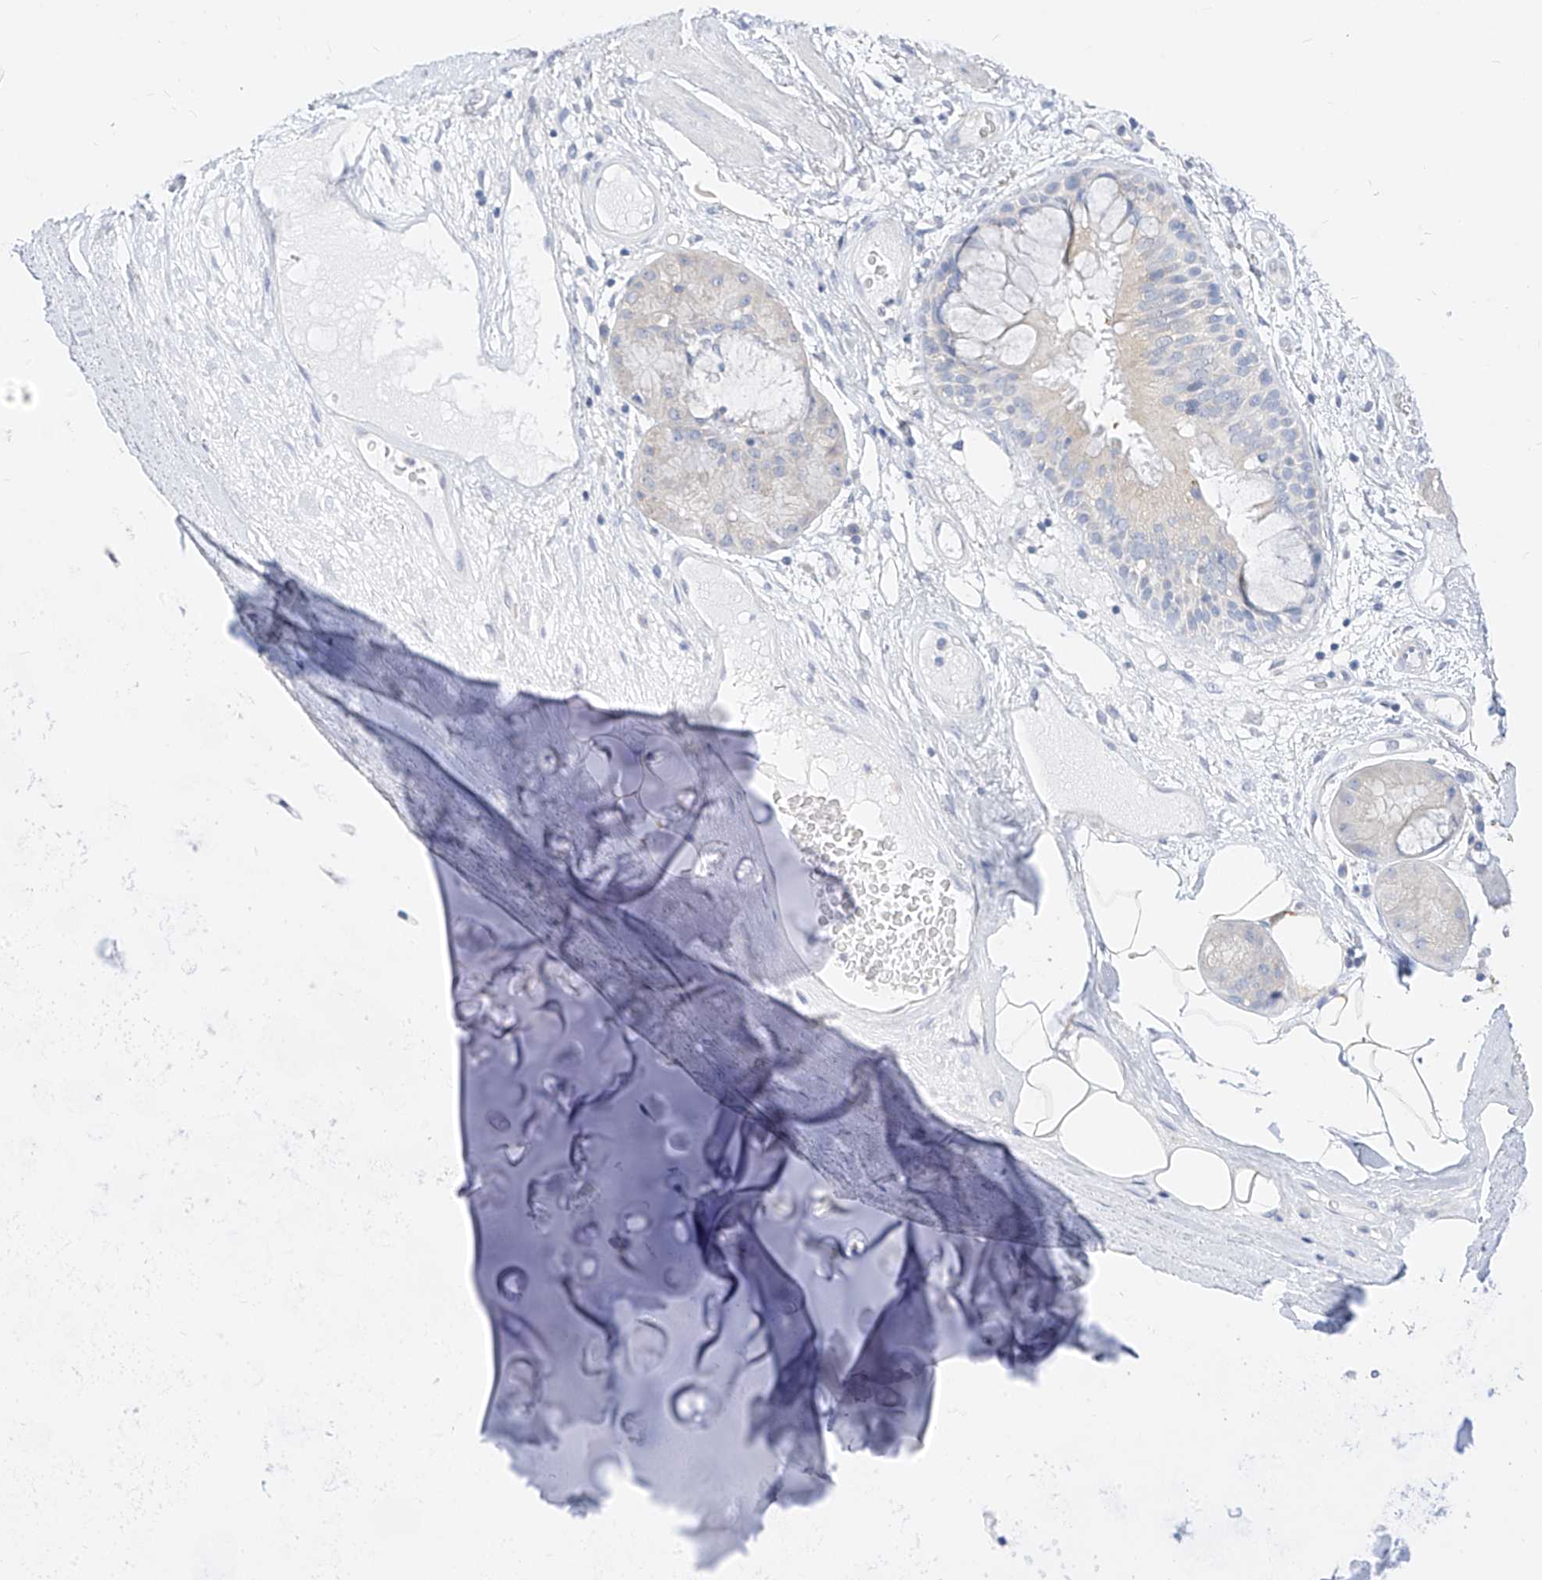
{"staining": {"intensity": "negative", "quantity": "none", "location": "none"}, "tissue": "adipose tissue", "cell_type": "Adipocytes", "image_type": "normal", "snomed": [{"axis": "morphology", "description": "Normal tissue, NOS"}, {"axis": "morphology", "description": "Squamous cell carcinoma, NOS"}, {"axis": "topography", "description": "Lymph node"}, {"axis": "topography", "description": "Bronchus"}, {"axis": "topography", "description": "Lung"}], "caption": "High magnification brightfield microscopy of benign adipose tissue stained with DAB (brown) and counterstained with hematoxylin (blue): adipocytes show no significant expression. (DAB (3,3'-diaminobenzidine) IHC visualized using brightfield microscopy, high magnification).", "gene": "ZZEF1", "patient": {"sex": "male", "age": 66}}